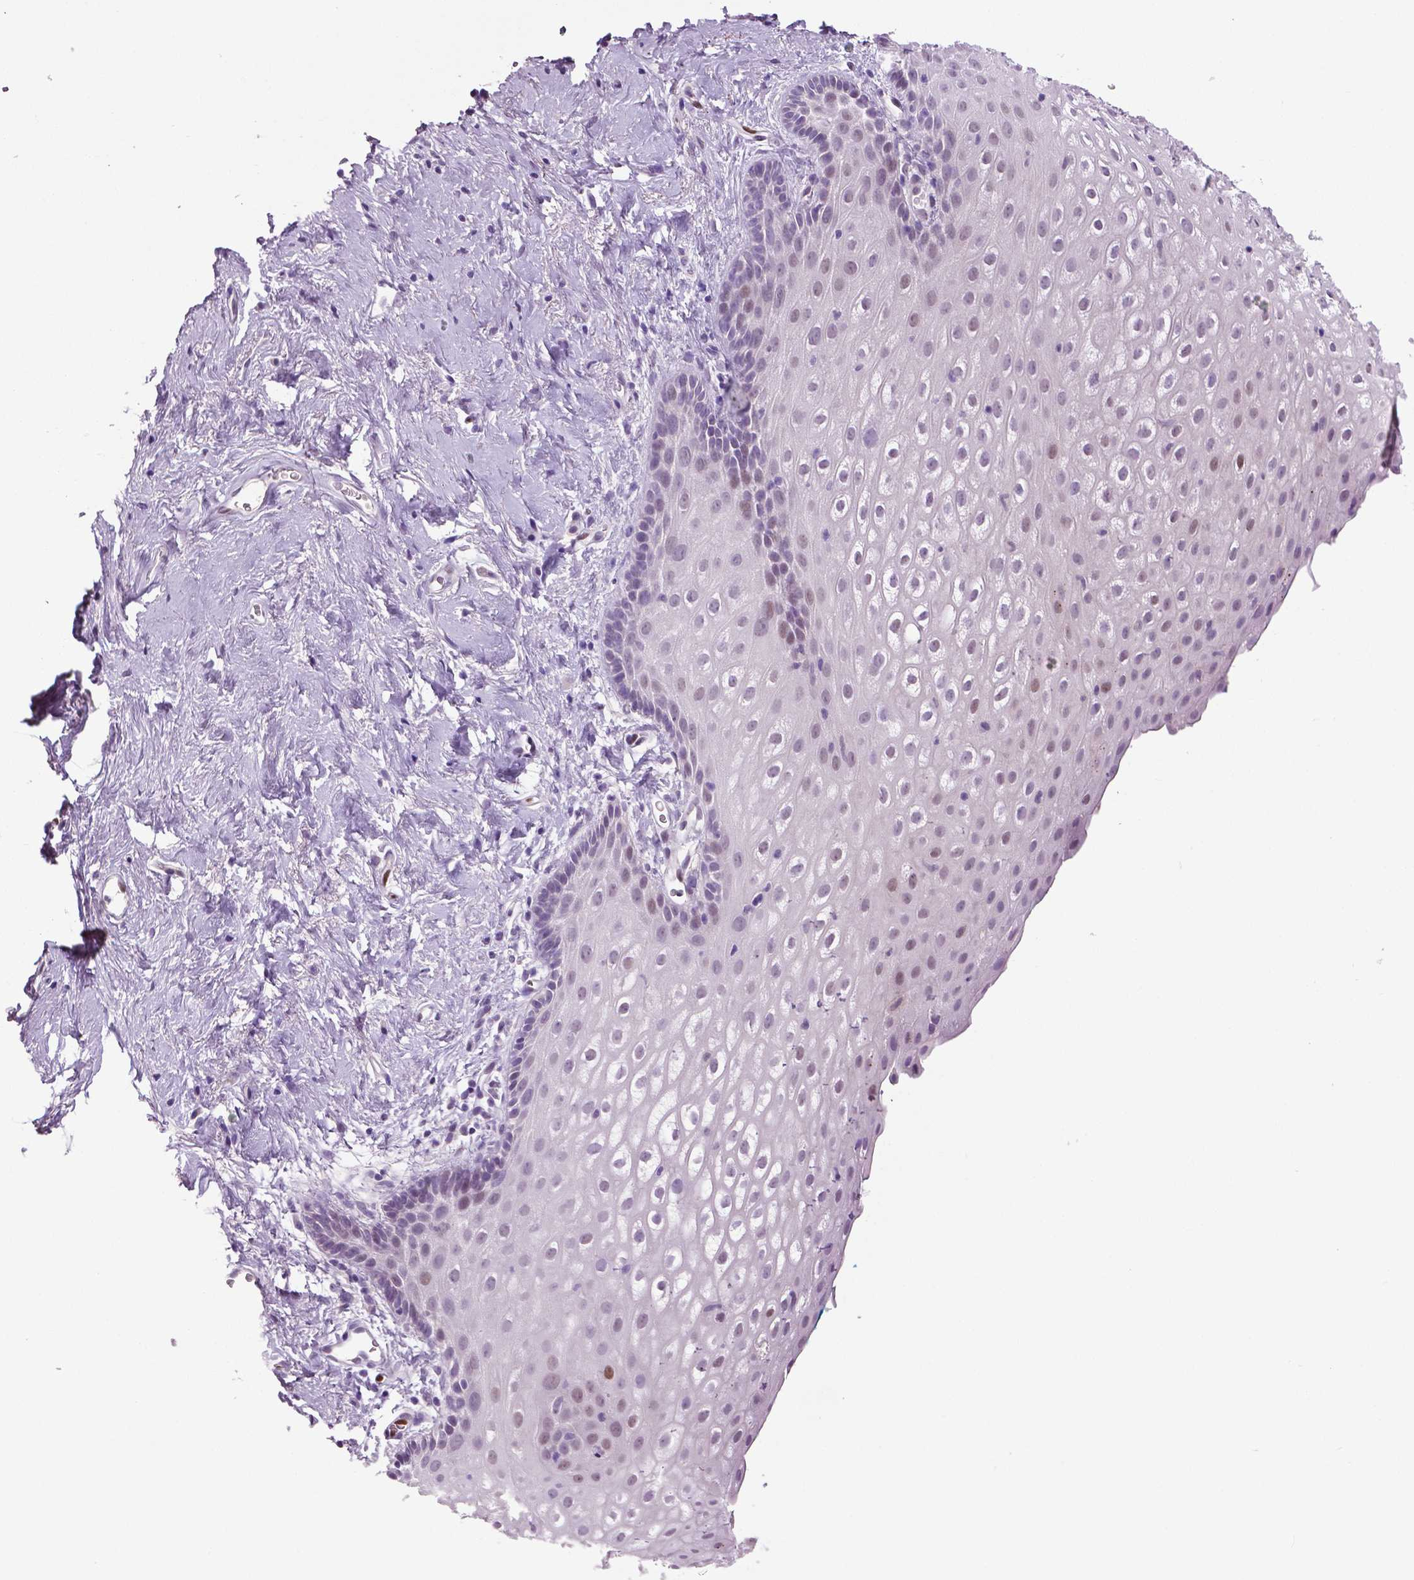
{"staining": {"intensity": "negative", "quantity": "none", "location": "none"}, "tissue": "vagina", "cell_type": "Squamous epithelial cells", "image_type": "normal", "snomed": [{"axis": "morphology", "description": "Normal tissue, NOS"}, {"axis": "morphology", "description": "Adenocarcinoma, NOS"}, {"axis": "topography", "description": "Rectum"}, {"axis": "topography", "description": "Vagina"}, {"axis": "topography", "description": "Peripheral nerve tissue"}], "caption": "Squamous epithelial cells are negative for brown protein staining in unremarkable vagina. (DAB IHC, high magnification).", "gene": "PTGER3", "patient": {"sex": "female", "age": 71}}